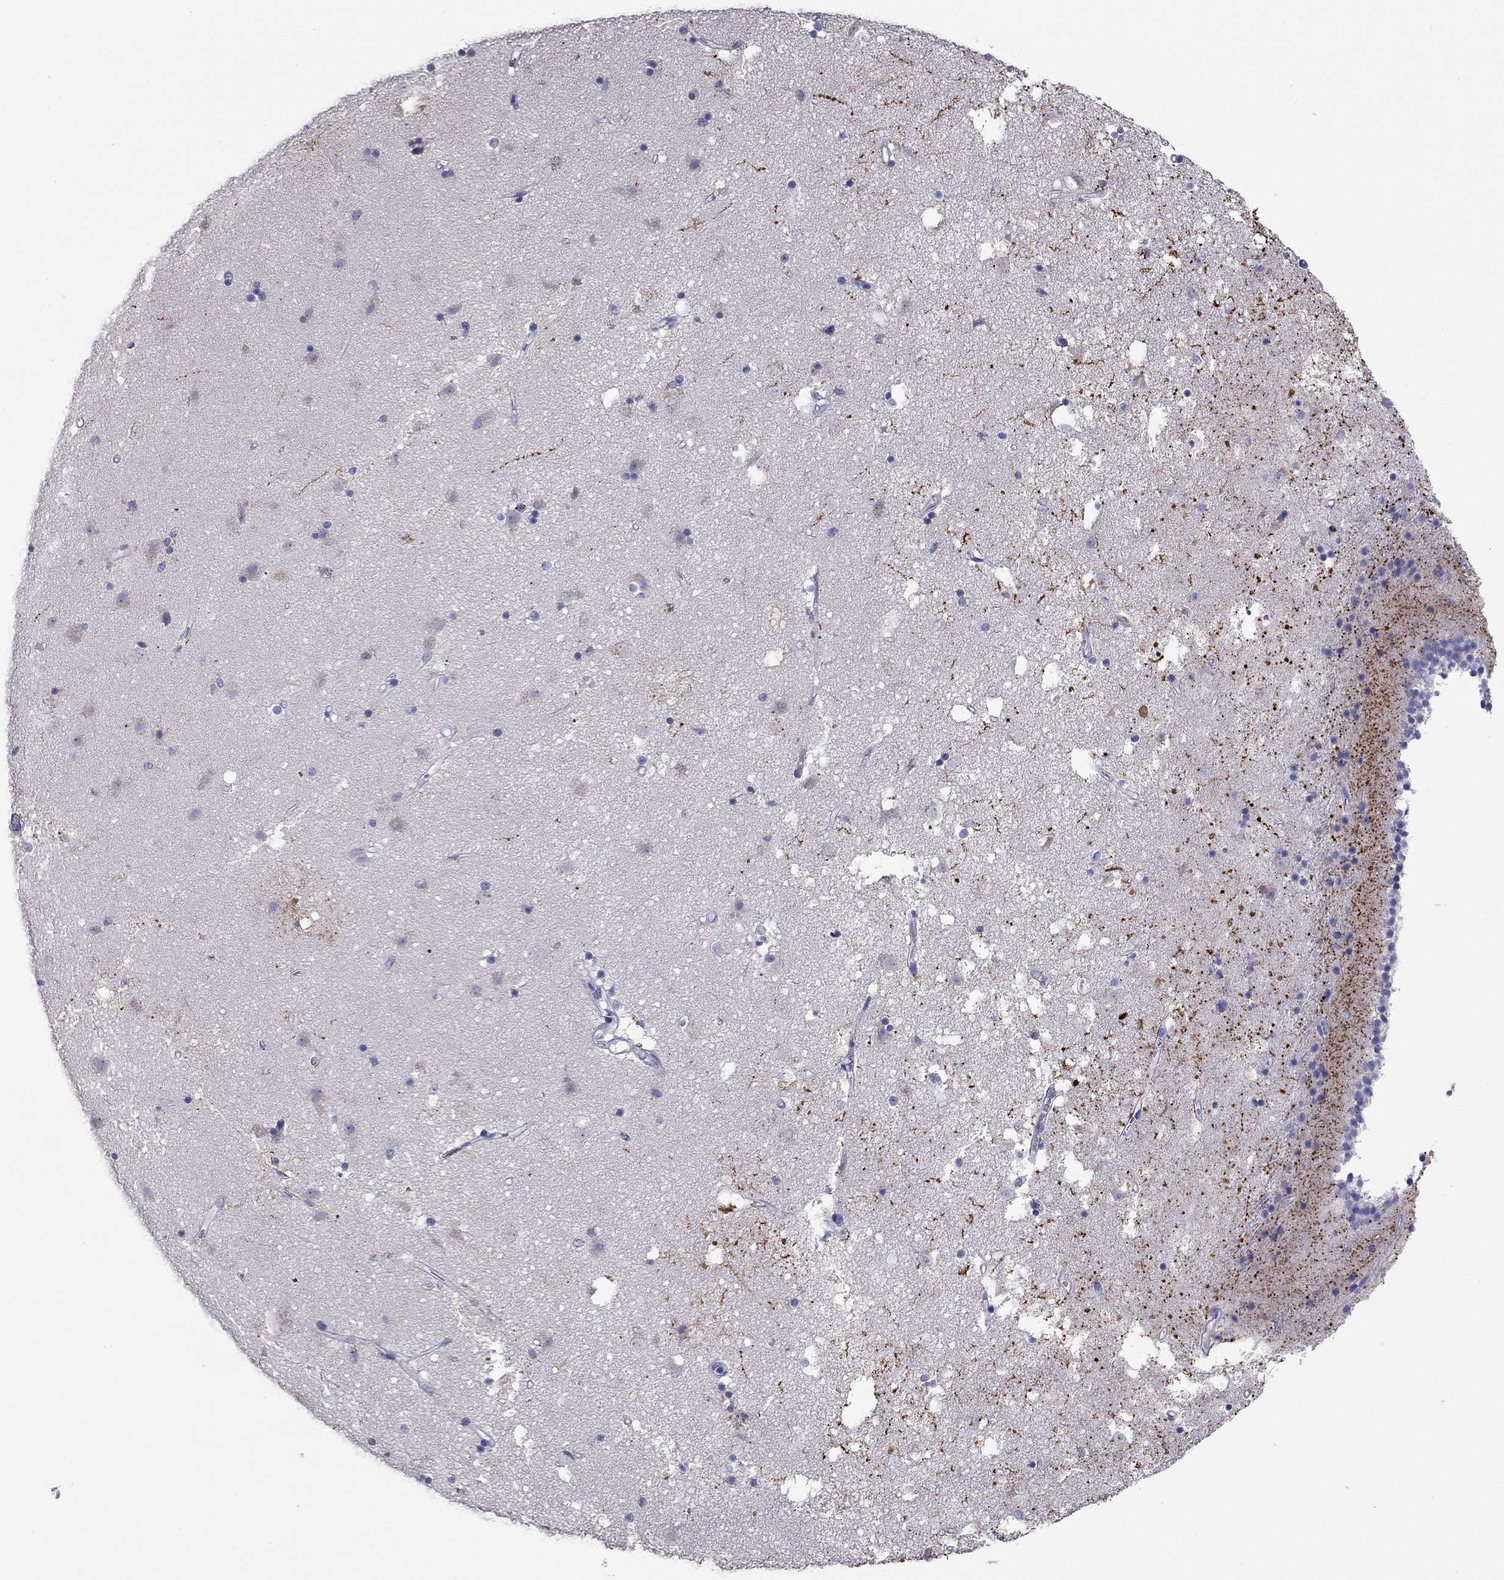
{"staining": {"intensity": "negative", "quantity": "none", "location": "none"}, "tissue": "caudate", "cell_type": "Glial cells", "image_type": "normal", "snomed": [{"axis": "morphology", "description": "Normal tissue, NOS"}, {"axis": "topography", "description": "Lateral ventricle wall"}], "caption": "Immunohistochemical staining of normal caudate reveals no significant positivity in glial cells. Nuclei are stained in blue.", "gene": "ODF4", "patient": {"sex": "female", "age": 71}}